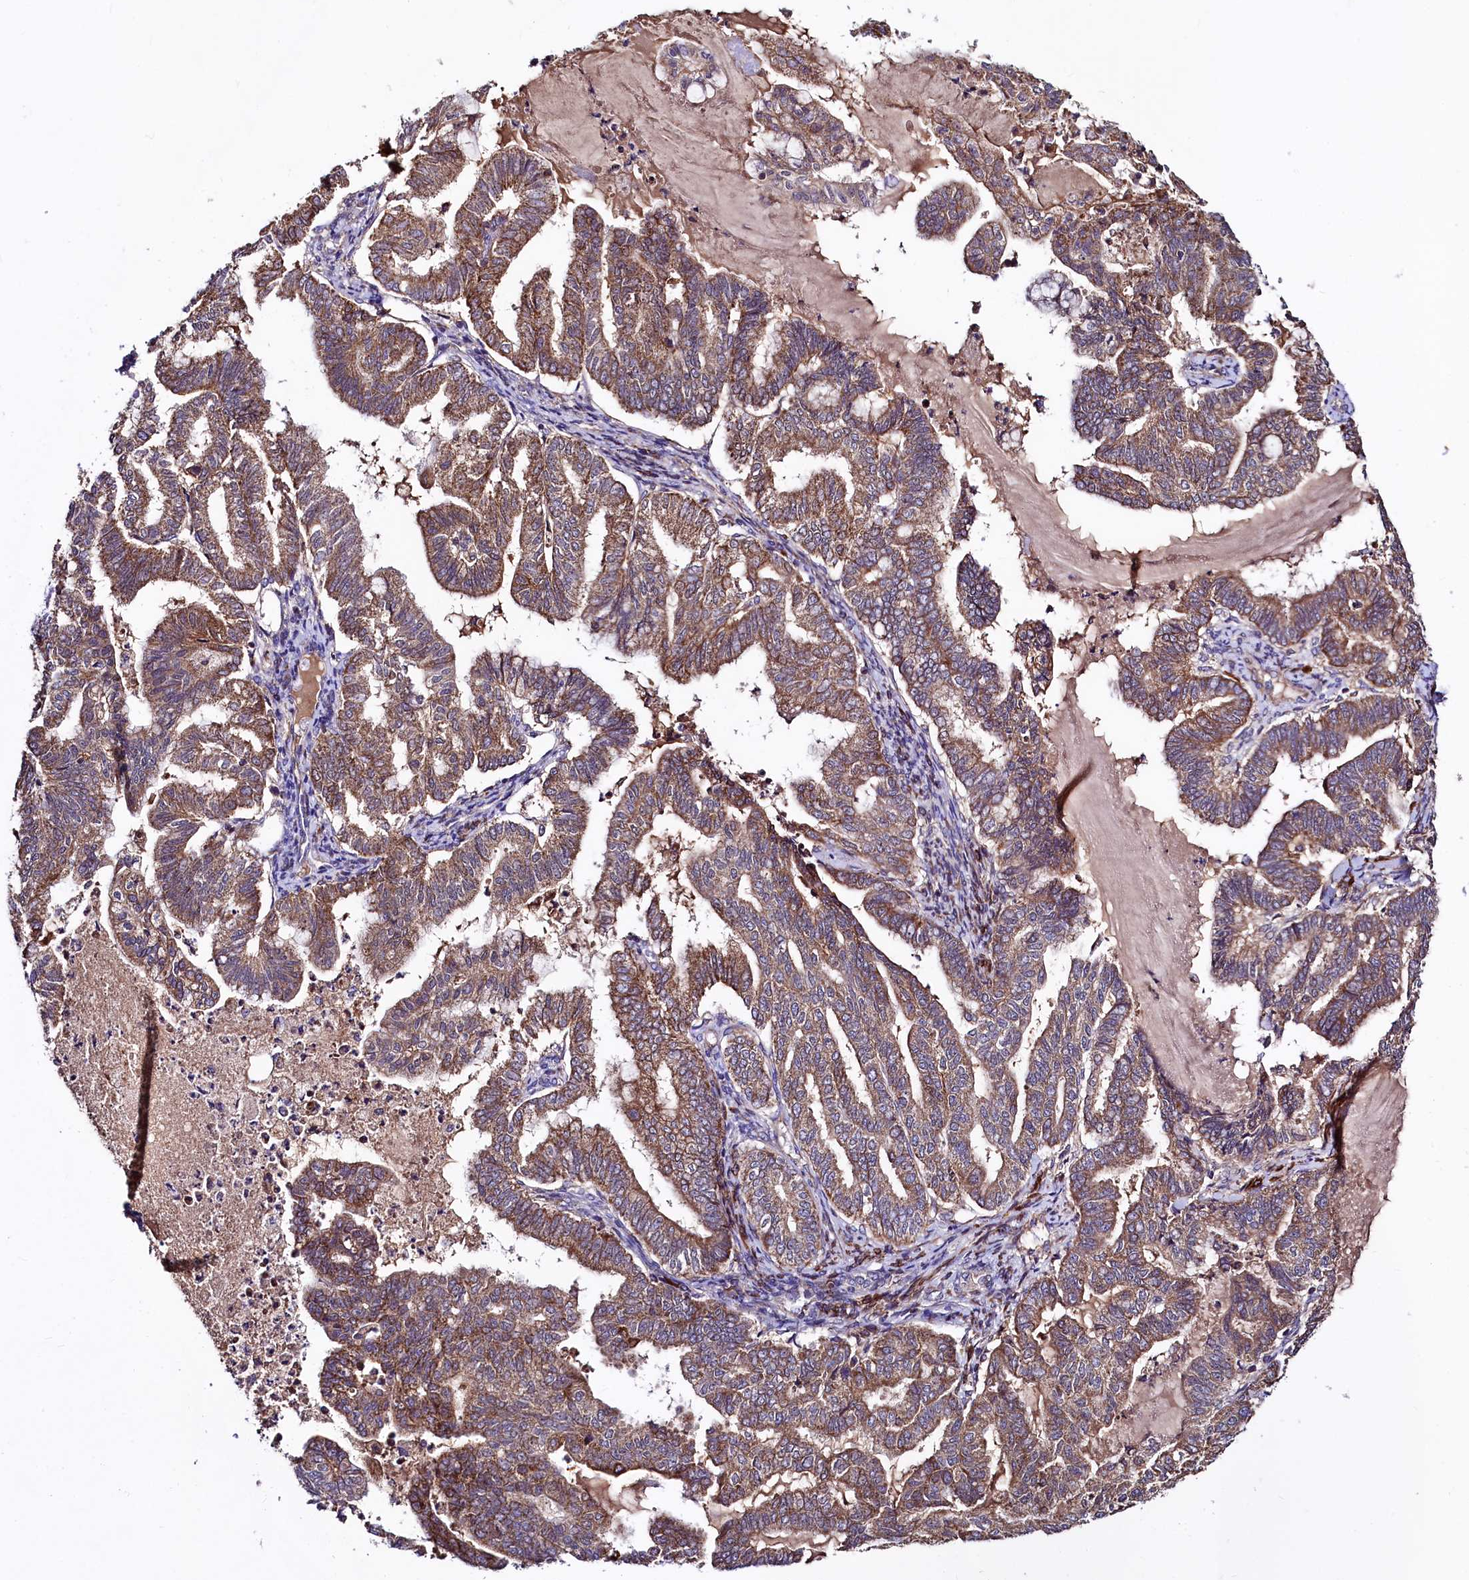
{"staining": {"intensity": "moderate", "quantity": ">75%", "location": "cytoplasmic/membranous"}, "tissue": "endometrial cancer", "cell_type": "Tumor cells", "image_type": "cancer", "snomed": [{"axis": "morphology", "description": "Adenocarcinoma, NOS"}, {"axis": "topography", "description": "Endometrium"}], "caption": "Brown immunohistochemical staining in human endometrial cancer (adenocarcinoma) shows moderate cytoplasmic/membranous positivity in approximately >75% of tumor cells. (IHC, brightfield microscopy, high magnification).", "gene": "CIAO3", "patient": {"sex": "female", "age": 79}}